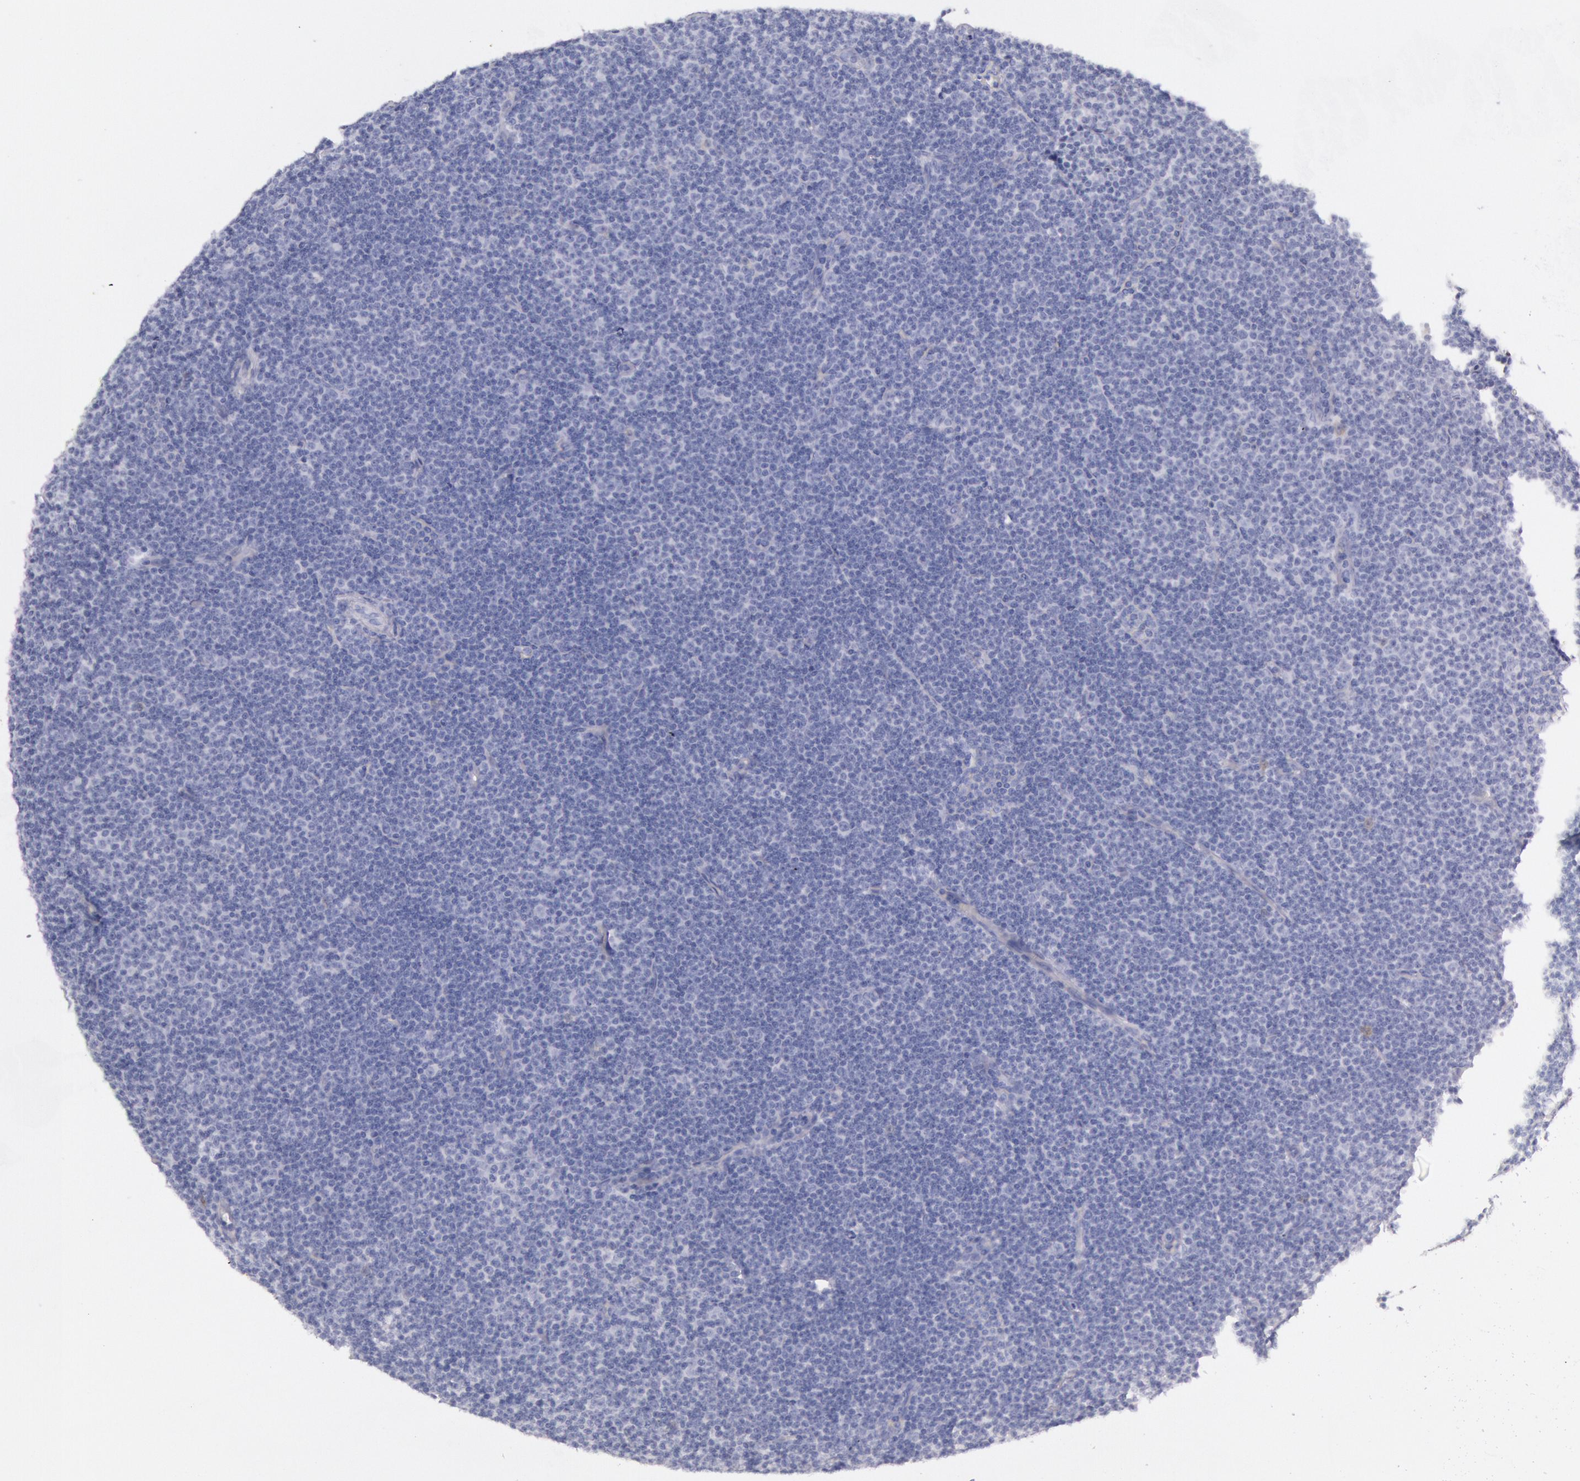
{"staining": {"intensity": "negative", "quantity": "none", "location": "none"}, "tissue": "lymphoma", "cell_type": "Tumor cells", "image_type": "cancer", "snomed": [{"axis": "morphology", "description": "Malignant lymphoma, non-Hodgkin's type, Low grade"}, {"axis": "topography", "description": "Lymph node"}], "caption": "This is an immunohistochemistry micrograph of human lymphoma. There is no staining in tumor cells.", "gene": "CKB", "patient": {"sex": "male", "age": 57}}